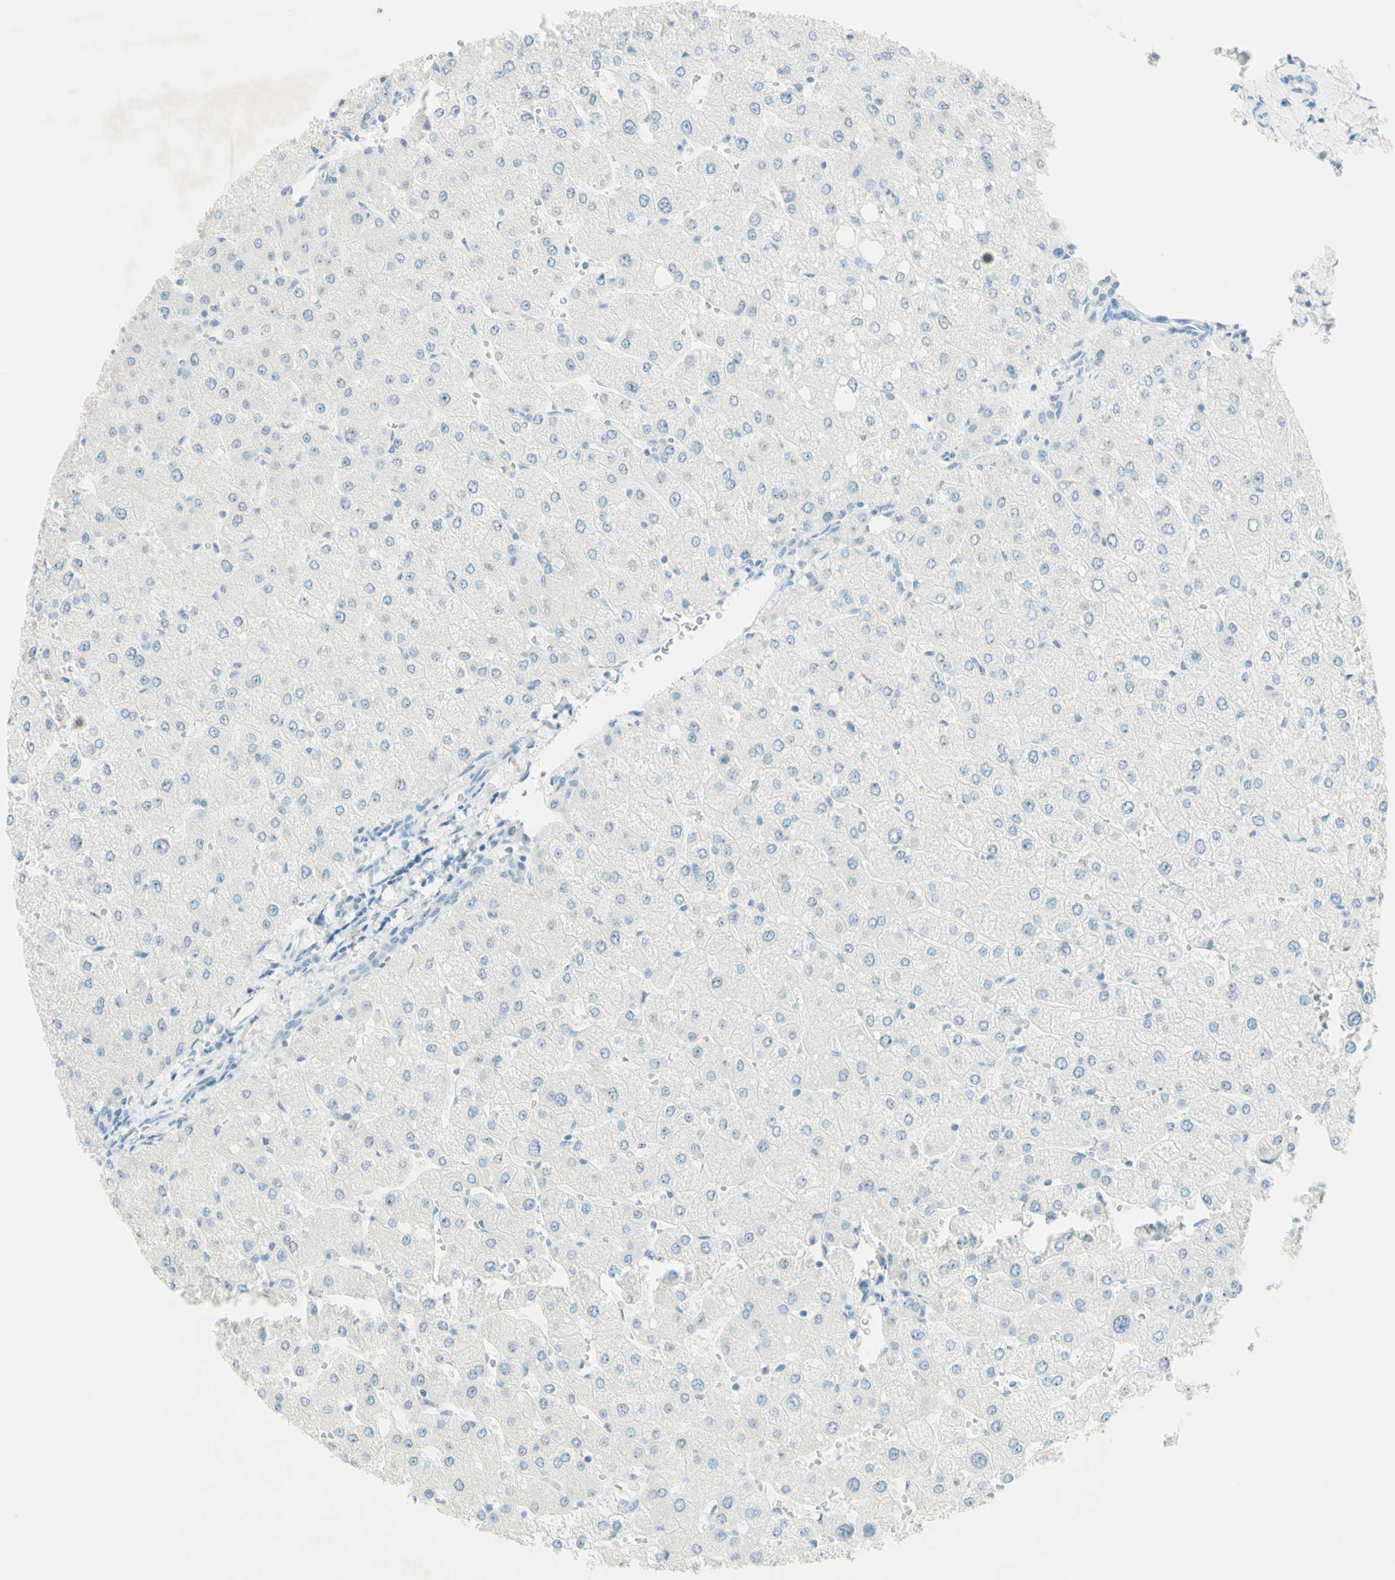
{"staining": {"intensity": "negative", "quantity": "none", "location": "none"}, "tissue": "liver", "cell_type": "Cholangiocytes", "image_type": "normal", "snomed": [{"axis": "morphology", "description": "Normal tissue, NOS"}, {"axis": "topography", "description": "Liver"}], "caption": "This is an immunohistochemistry (IHC) micrograph of normal liver. There is no positivity in cholangiocytes.", "gene": "FMR1NB", "patient": {"sex": "male", "age": 55}}